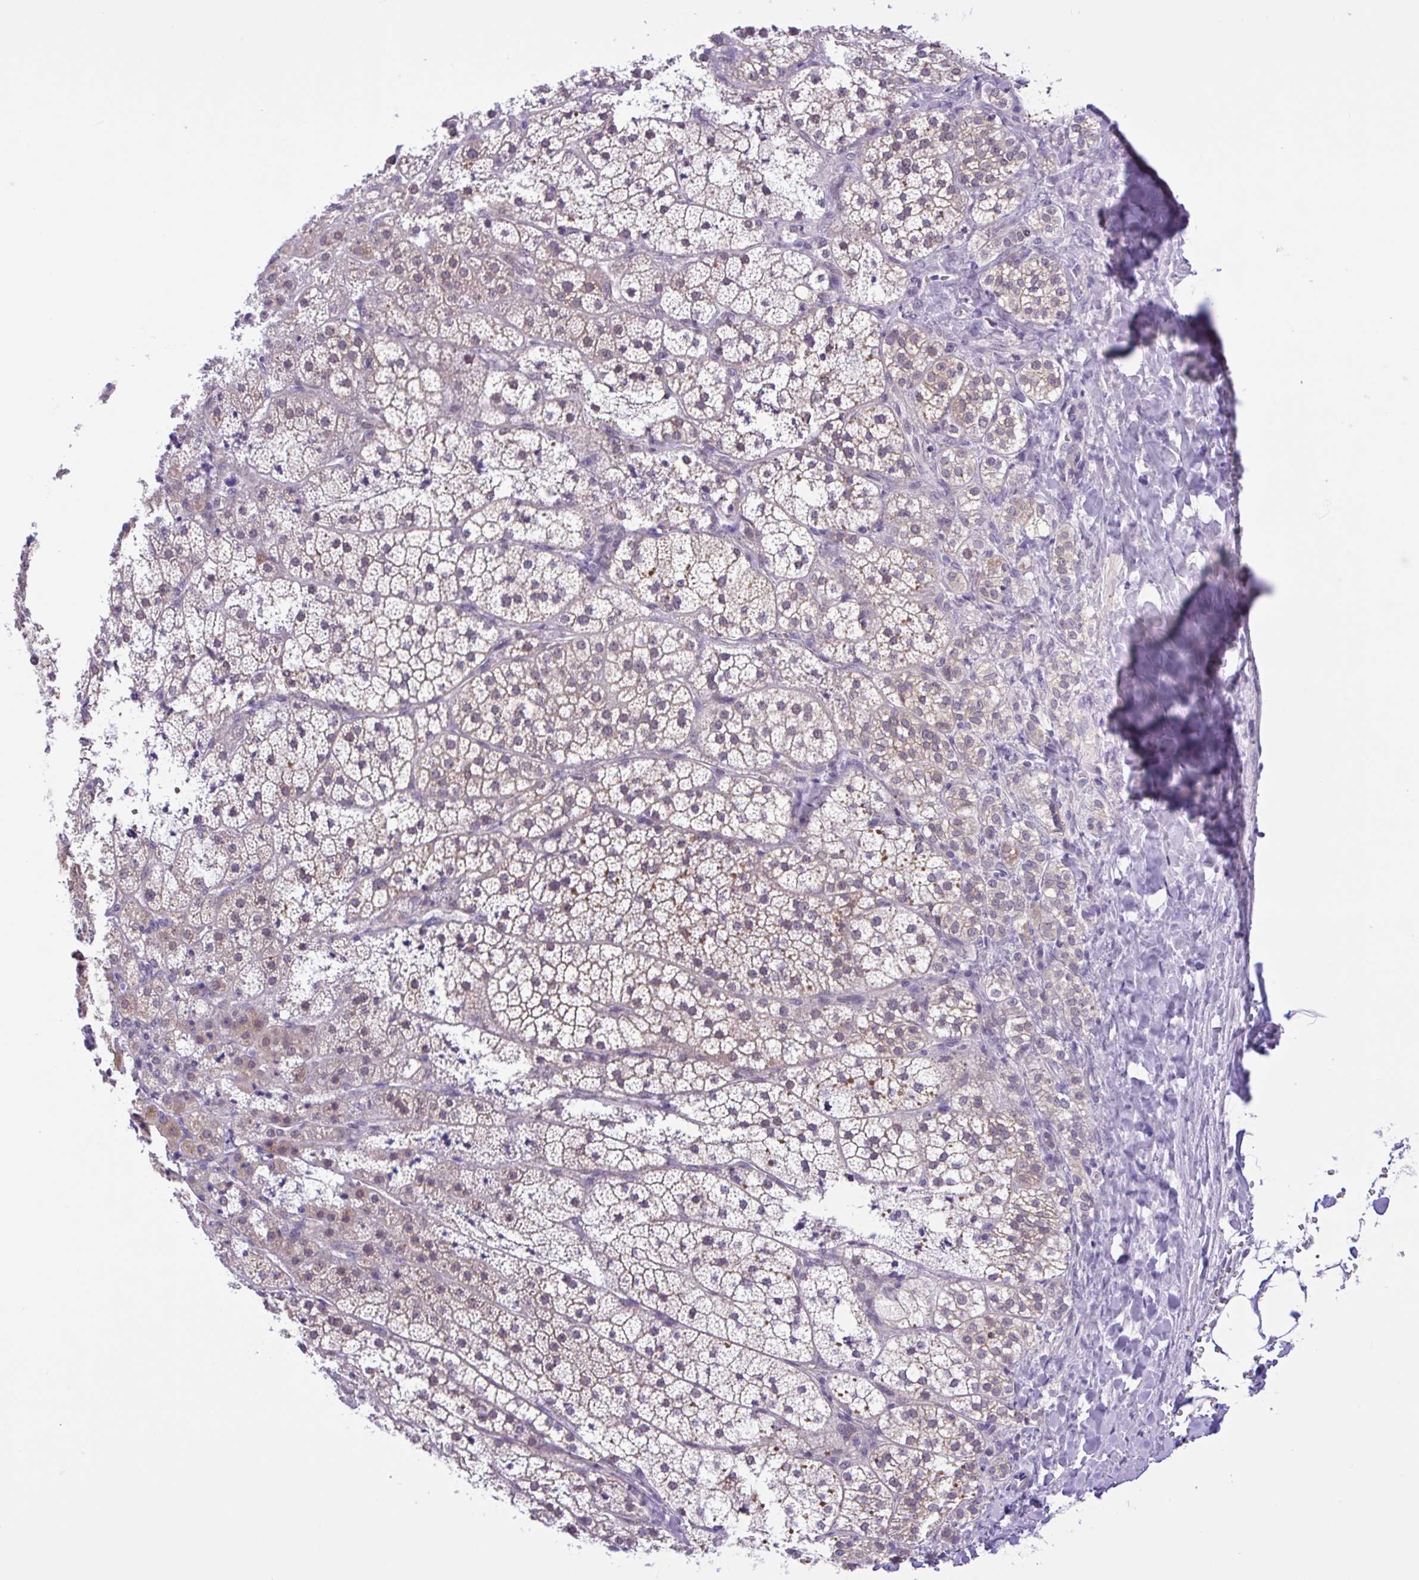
{"staining": {"intensity": "weak", "quantity": "25%-75%", "location": "cytoplasmic/membranous"}, "tissue": "adrenal gland", "cell_type": "Glandular cells", "image_type": "normal", "snomed": [{"axis": "morphology", "description": "Normal tissue, NOS"}, {"axis": "topography", "description": "Adrenal gland"}], "caption": "Glandular cells exhibit low levels of weak cytoplasmic/membranous positivity in approximately 25%-75% of cells in unremarkable adrenal gland. Nuclei are stained in blue.", "gene": "ANO4", "patient": {"sex": "male", "age": 53}}